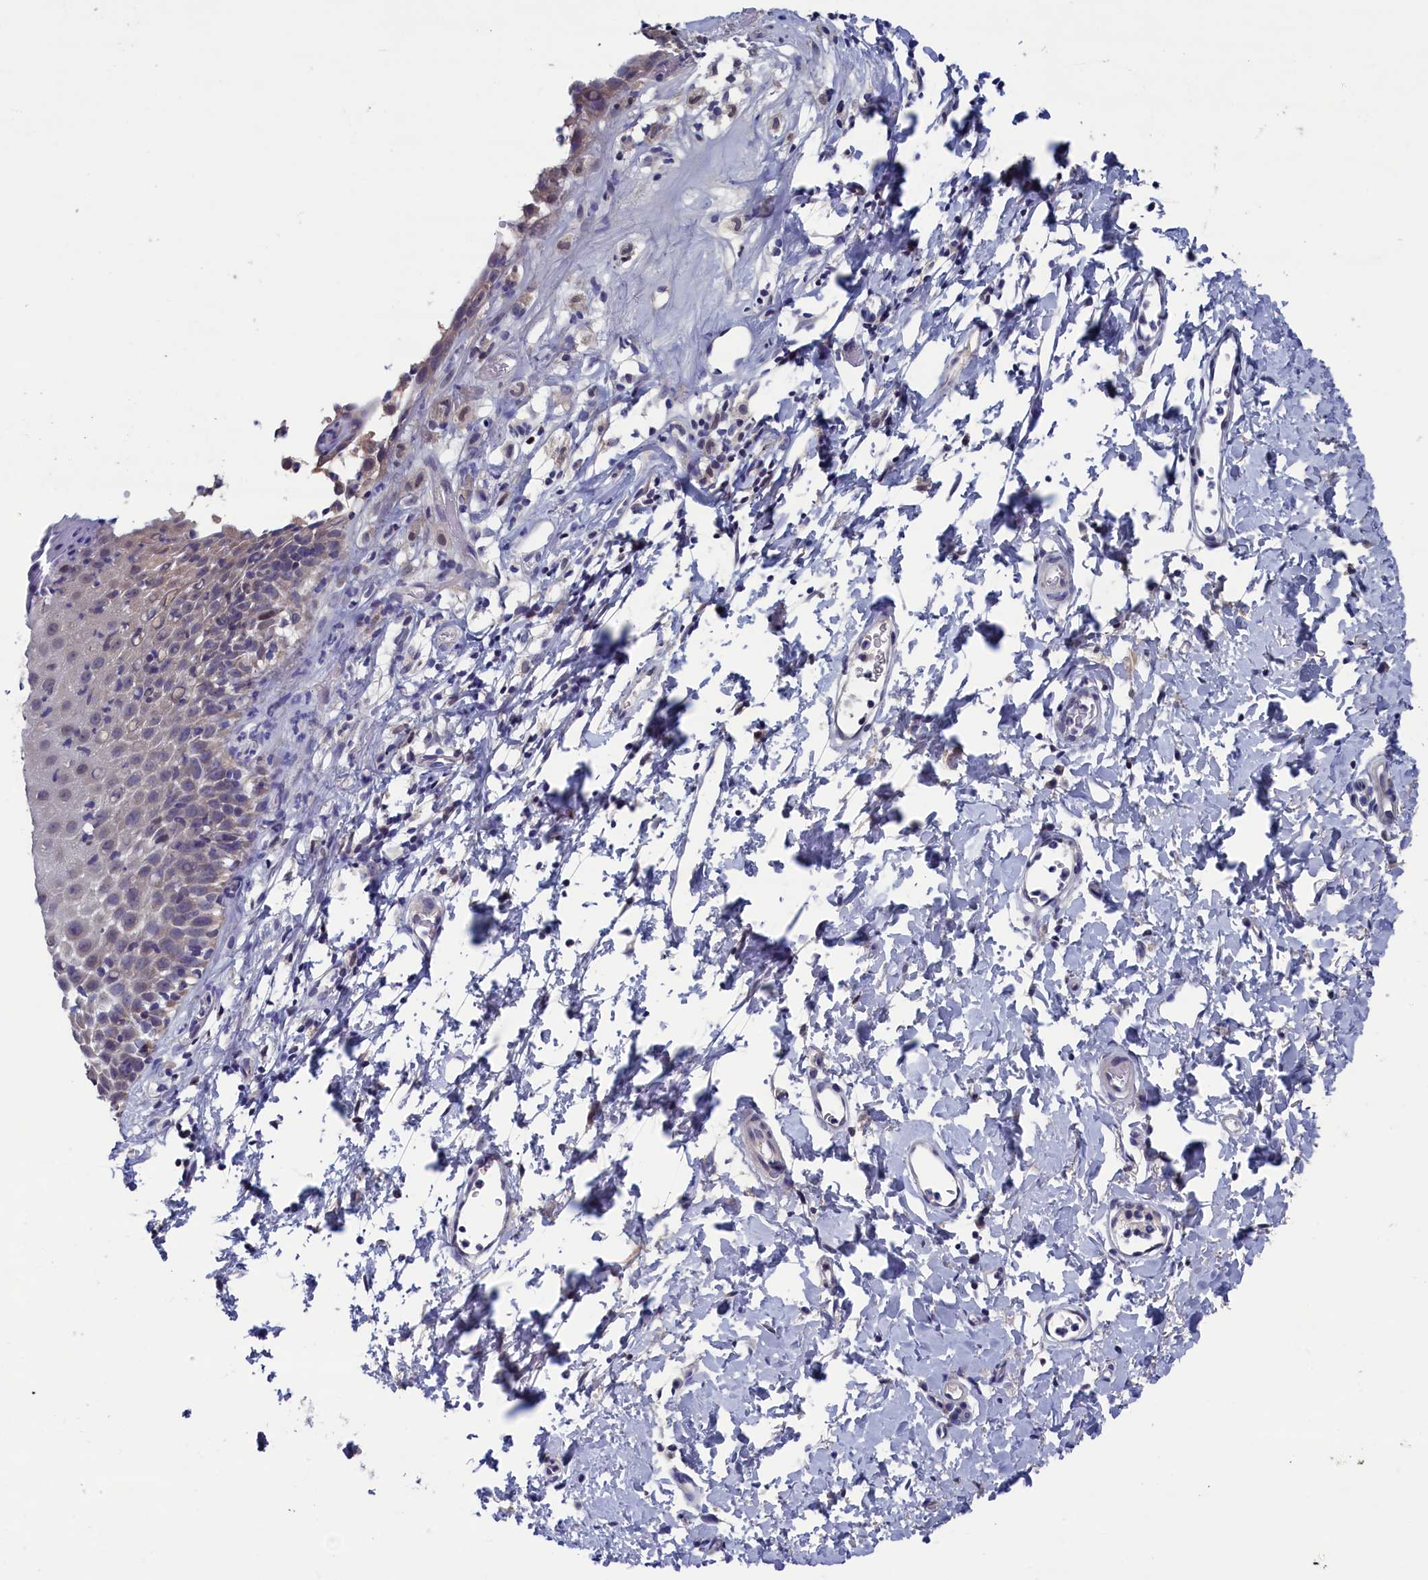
{"staining": {"intensity": "moderate", "quantity": "<25%", "location": "cytoplasmic/membranous"}, "tissue": "skin", "cell_type": "Epidermal cells", "image_type": "normal", "snomed": [{"axis": "morphology", "description": "Normal tissue, NOS"}, {"axis": "topography", "description": "Vulva"}], "caption": "The immunohistochemical stain labels moderate cytoplasmic/membranous staining in epidermal cells of normal skin.", "gene": "SPATA13", "patient": {"sex": "female", "age": 68}}